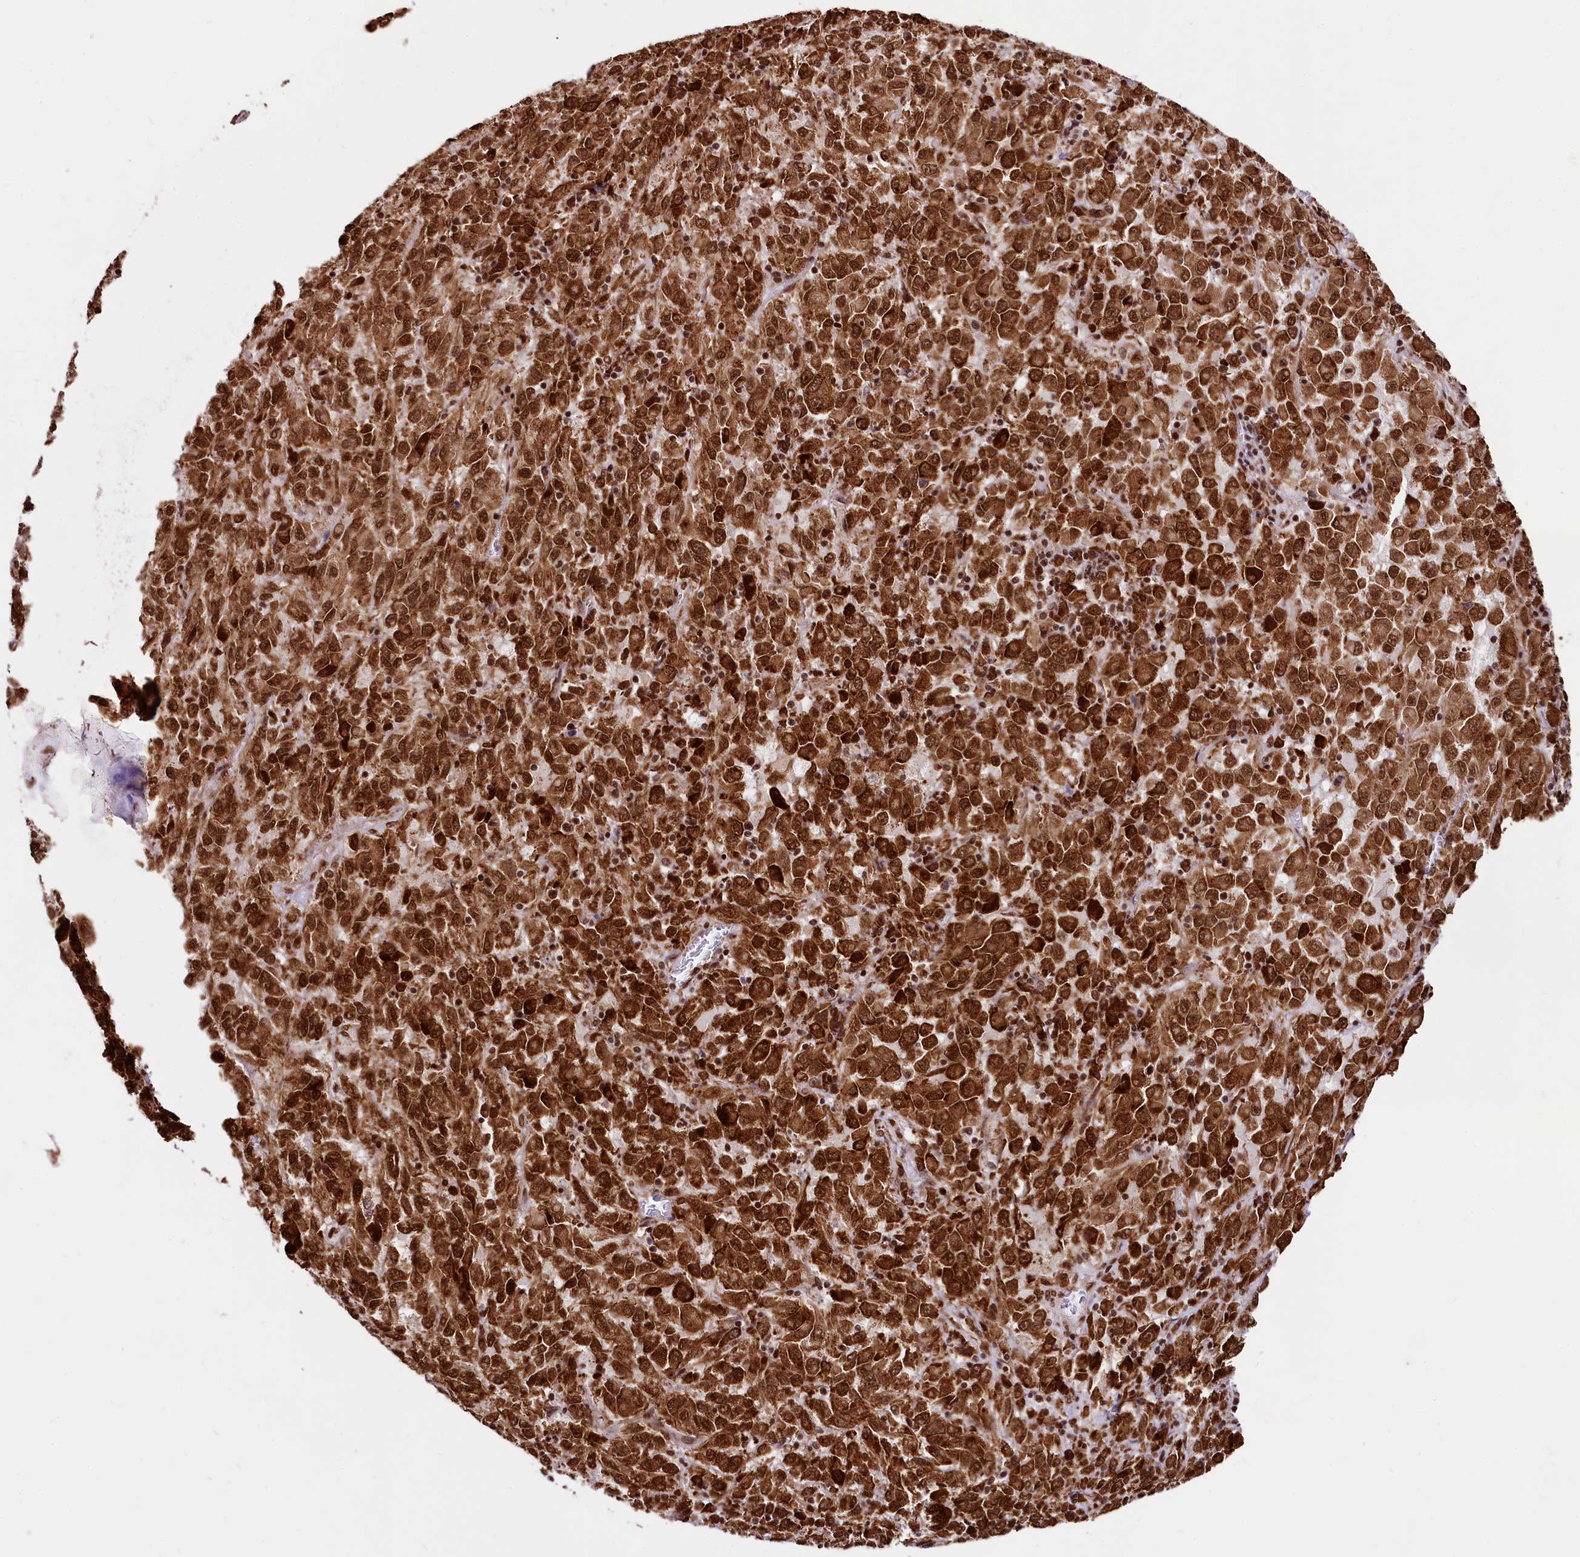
{"staining": {"intensity": "strong", "quantity": ">75%", "location": "cytoplasmic/membranous,nuclear"}, "tissue": "melanoma", "cell_type": "Tumor cells", "image_type": "cancer", "snomed": [{"axis": "morphology", "description": "Malignant melanoma, Metastatic site"}, {"axis": "topography", "description": "Lung"}], "caption": "The photomicrograph shows immunohistochemical staining of melanoma. There is strong cytoplasmic/membranous and nuclear expression is present in approximately >75% of tumor cells.", "gene": "PDS5B", "patient": {"sex": "male", "age": 64}}